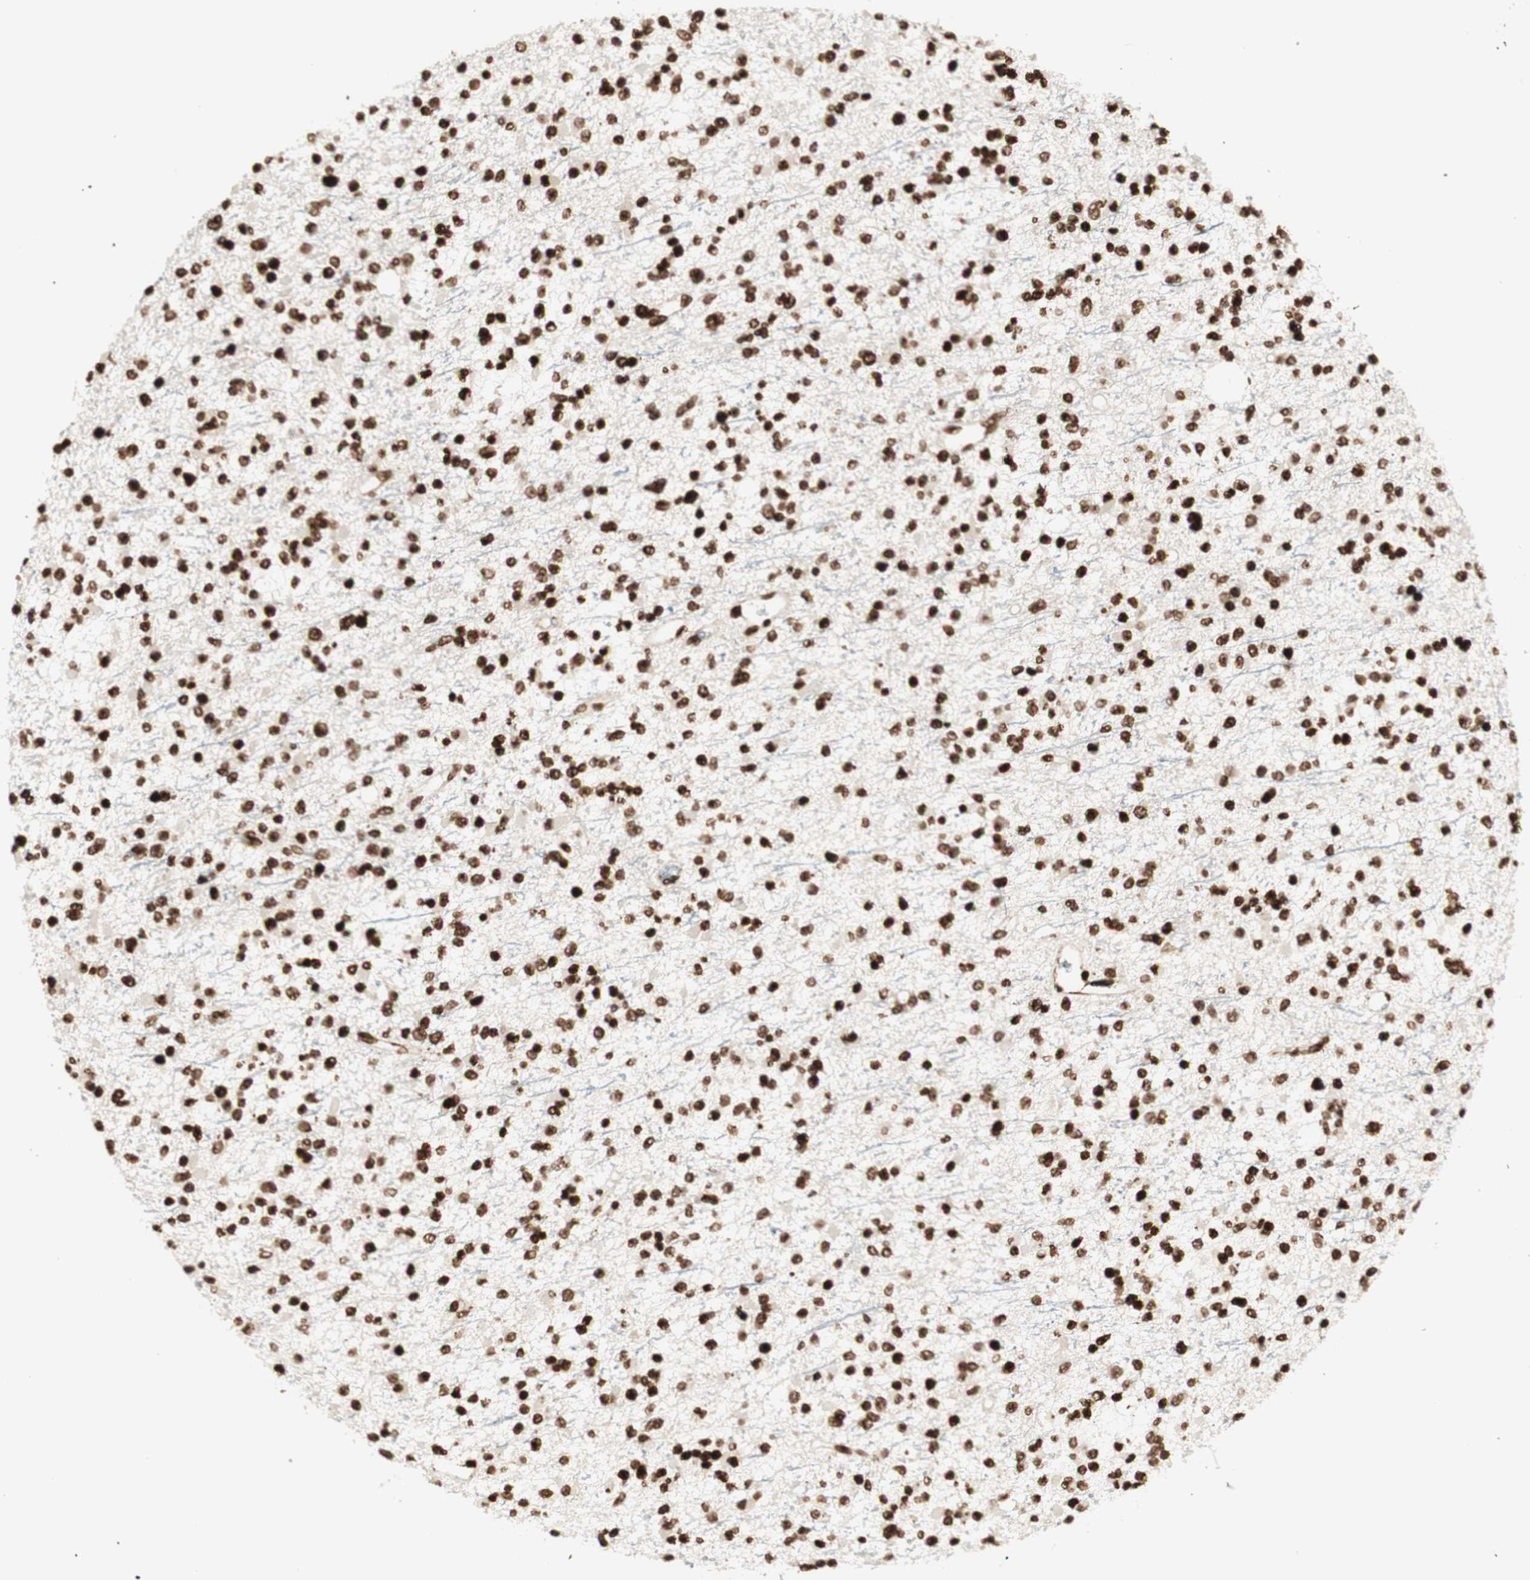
{"staining": {"intensity": "strong", "quantity": ">75%", "location": "nuclear"}, "tissue": "glioma", "cell_type": "Tumor cells", "image_type": "cancer", "snomed": [{"axis": "morphology", "description": "Glioma, malignant, Low grade"}, {"axis": "topography", "description": "Brain"}], "caption": "Immunohistochemical staining of human glioma demonstrates high levels of strong nuclear protein positivity in approximately >75% of tumor cells.", "gene": "NCAPD2", "patient": {"sex": "female", "age": 22}}